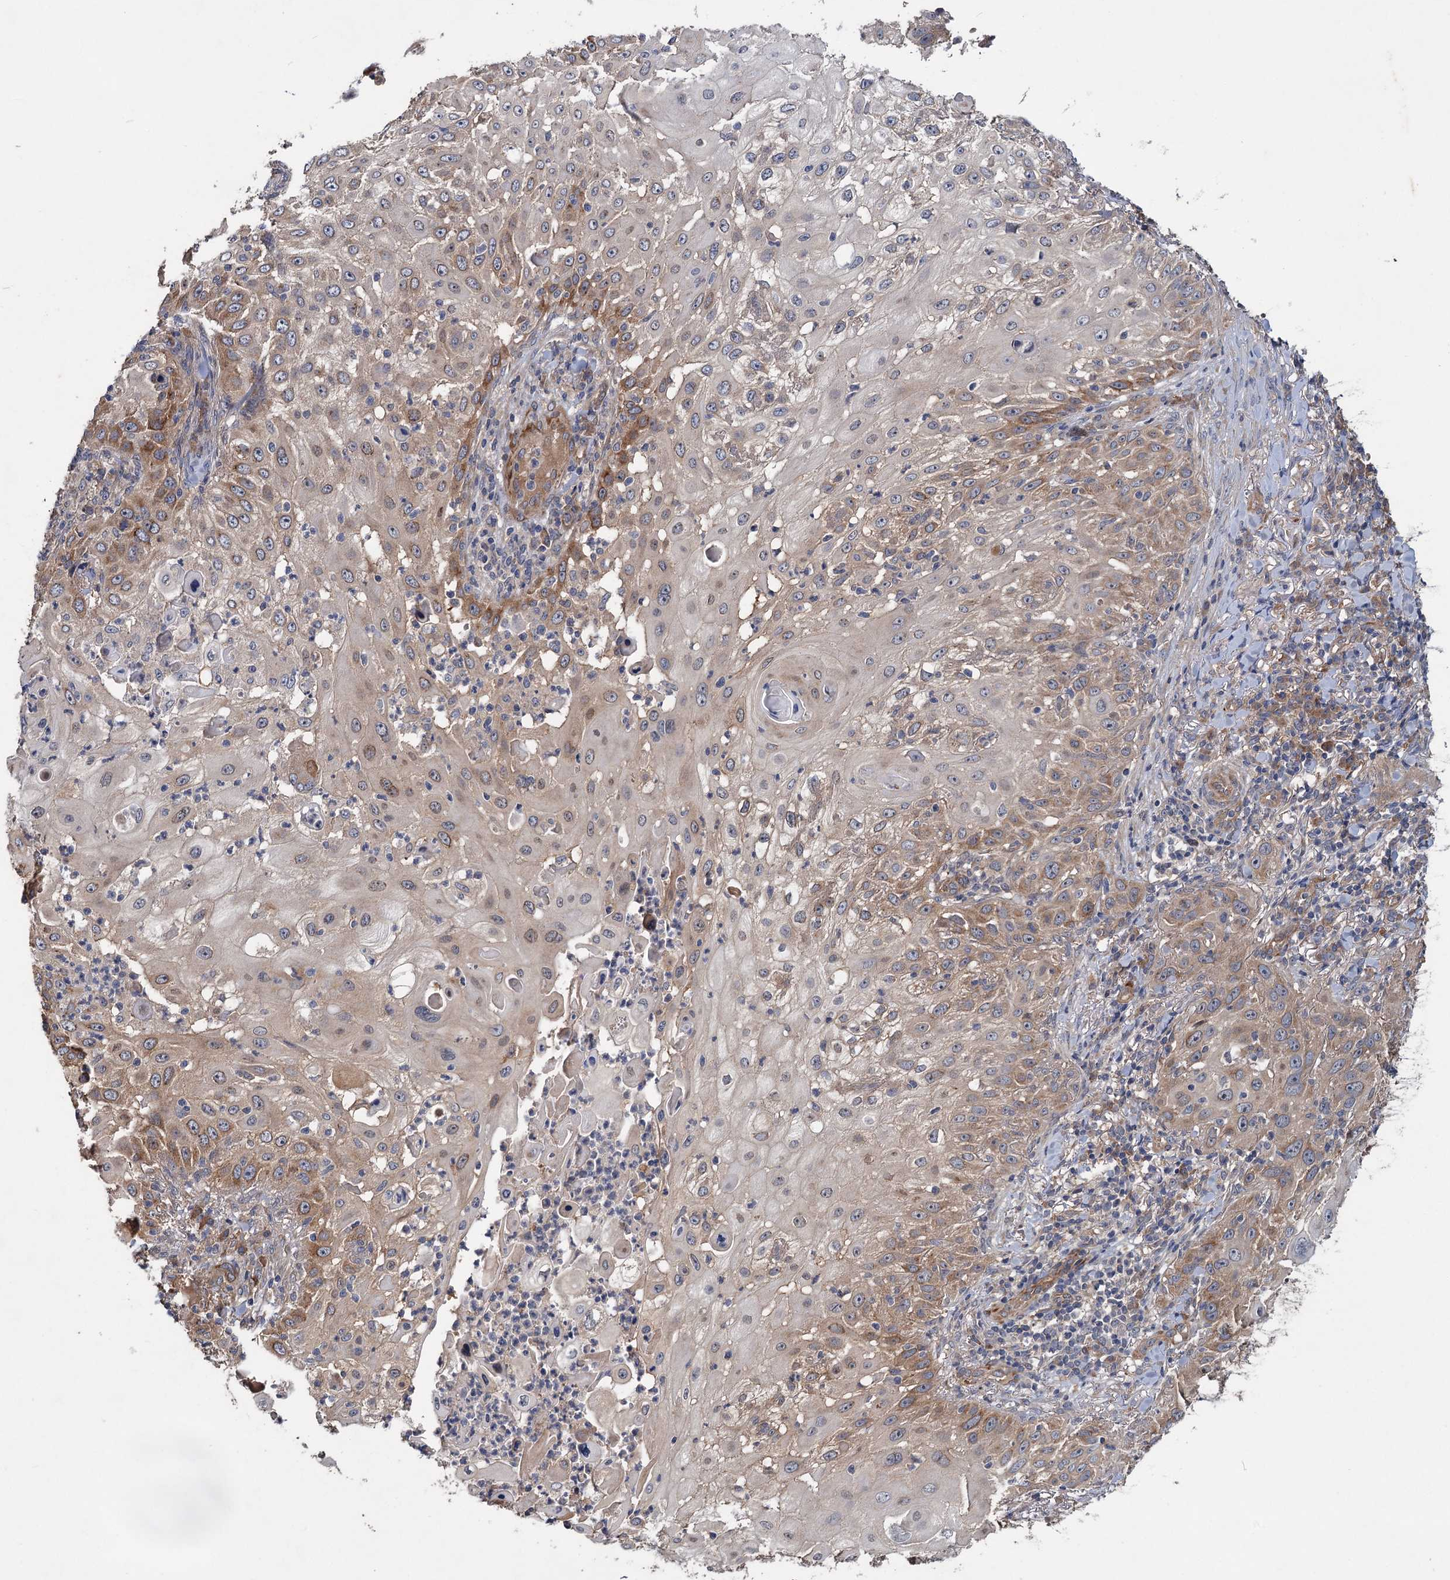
{"staining": {"intensity": "moderate", "quantity": "25%-75%", "location": "cytoplasmic/membranous"}, "tissue": "skin cancer", "cell_type": "Tumor cells", "image_type": "cancer", "snomed": [{"axis": "morphology", "description": "Squamous cell carcinoma, NOS"}, {"axis": "topography", "description": "Skin"}], "caption": "Protein staining demonstrates moderate cytoplasmic/membranous staining in approximately 25%-75% of tumor cells in skin cancer (squamous cell carcinoma).", "gene": "PKN2", "patient": {"sex": "female", "age": 44}}